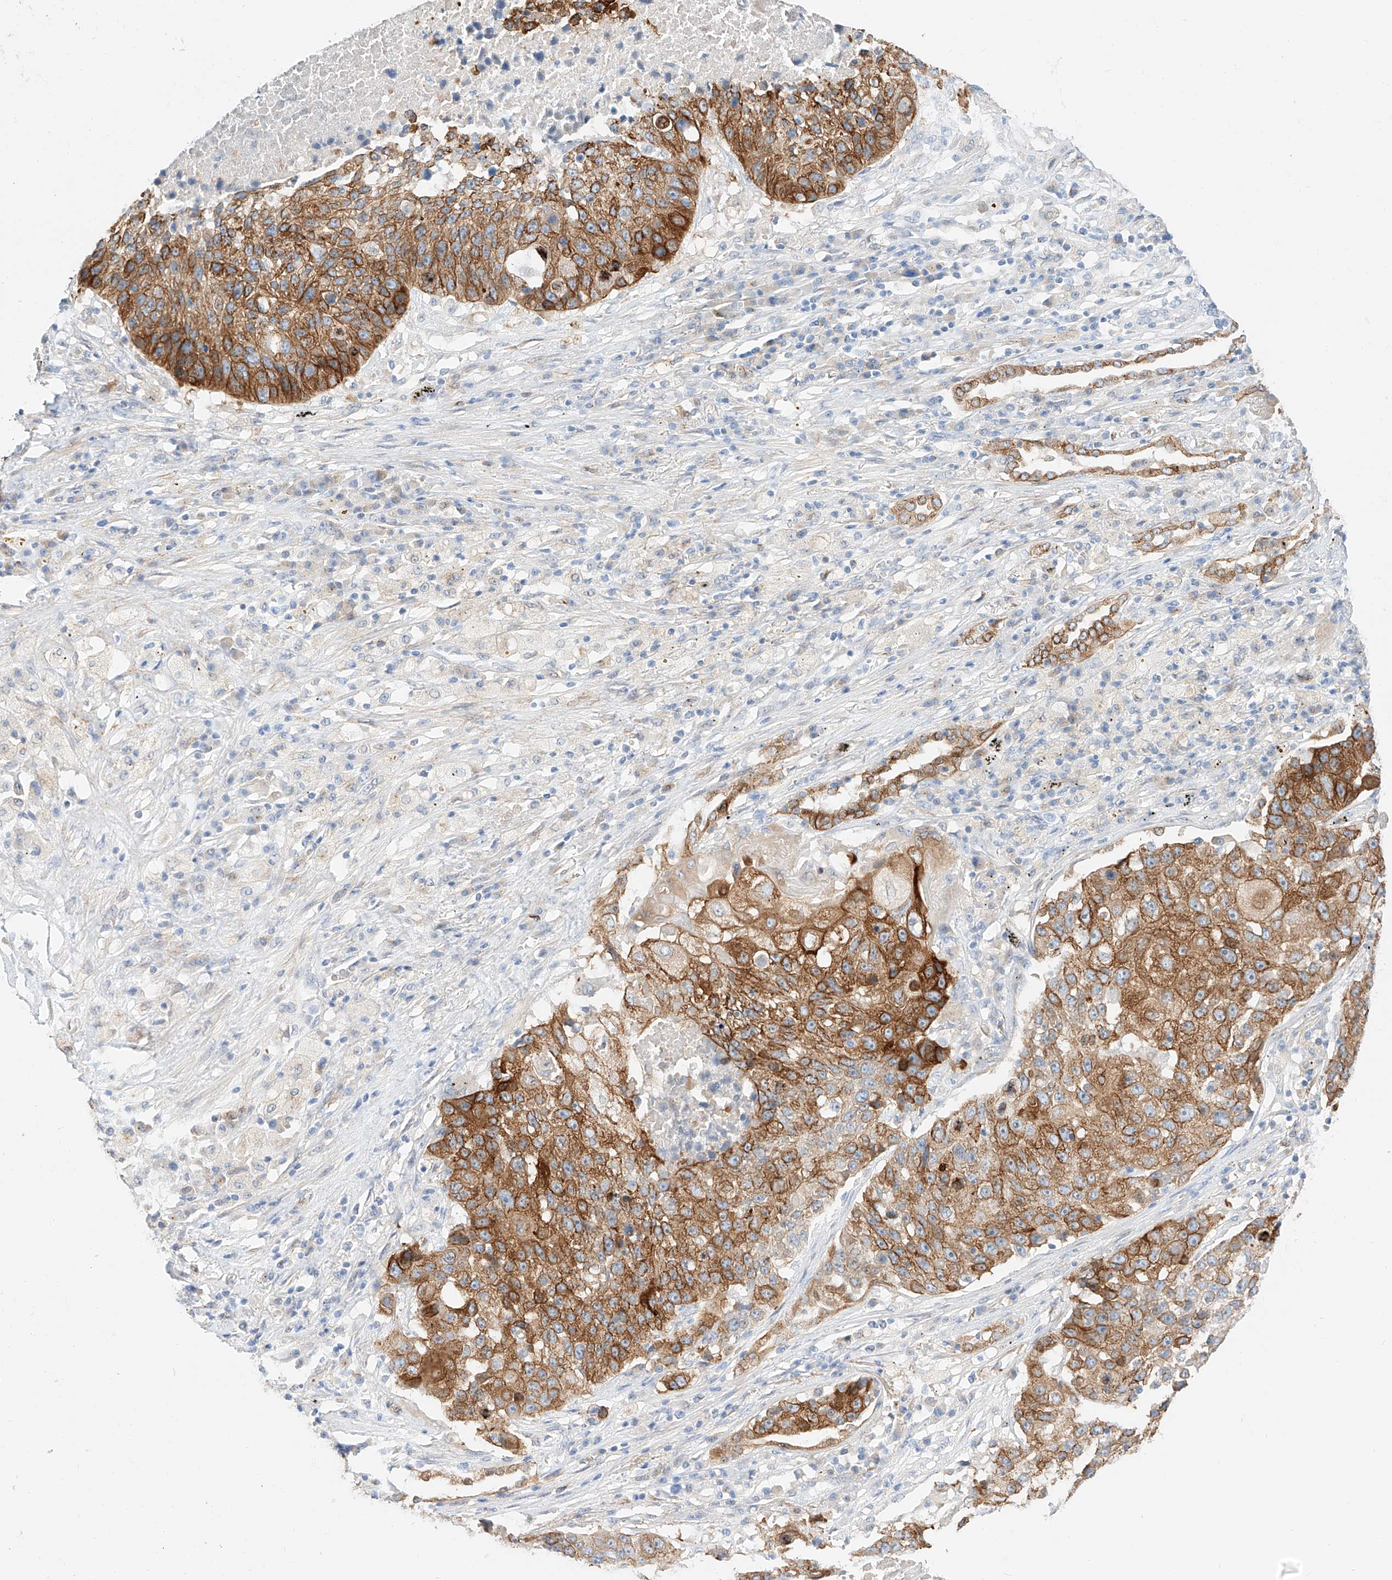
{"staining": {"intensity": "strong", "quantity": ">75%", "location": "cytoplasmic/membranous"}, "tissue": "lung cancer", "cell_type": "Tumor cells", "image_type": "cancer", "snomed": [{"axis": "morphology", "description": "Squamous cell carcinoma, NOS"}, {"axis": "topography", "description": "Lung"}], "caption": "Squamous cell carcinoma (lung) tissue exhibits strong cytoplasmic/membranous positivity in about >75% of tumor cells, visualized by immunohistochemistry.", "gene": "MAP7", "patient": {"sex": "male", "age": 61}}